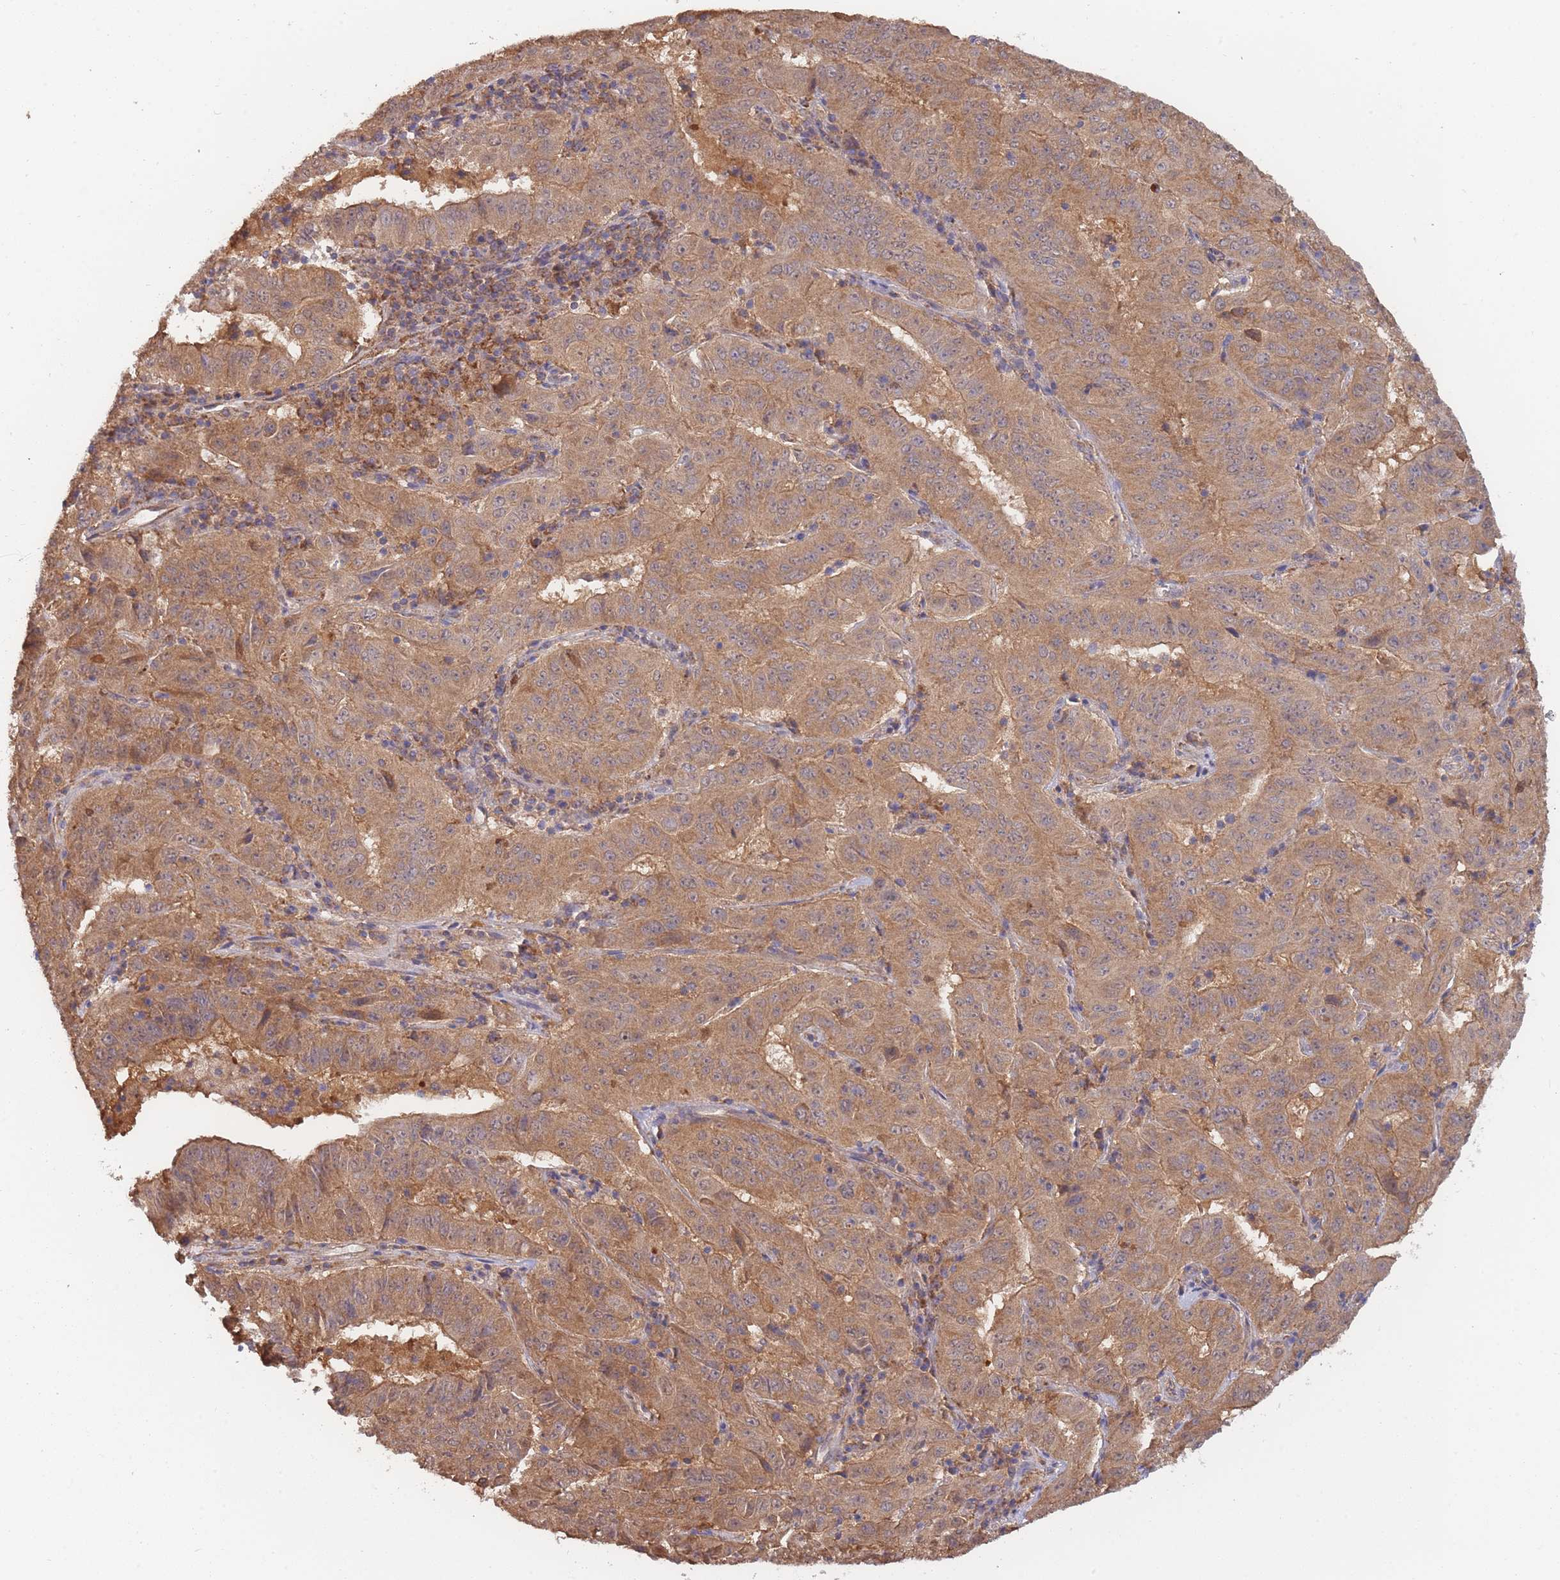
{"staining": {"intensity": "moderate", "quantity": ">75%", "location": "cytoplasmic/membranous"}, "tissue": "pancreatic cancer", "cell_type": "Tumor cells", "image_type": "cancer", "snomed": [{"axis": "morphology", "description": "Adenocarcinoma, NOS"}, {"axis": "topography", "description": "Pancreas"}], "caption": "DAB (3,3'-diaminobenzidine) immunohistochemical staining of human adenocarcinoma (pancreatic) displays moderate cytoplasmic/membranous protein positivity in approximately >75% of tumor cells.", "gene": "MRPS18B", "patient": {"sex": "male", "age": 63}}